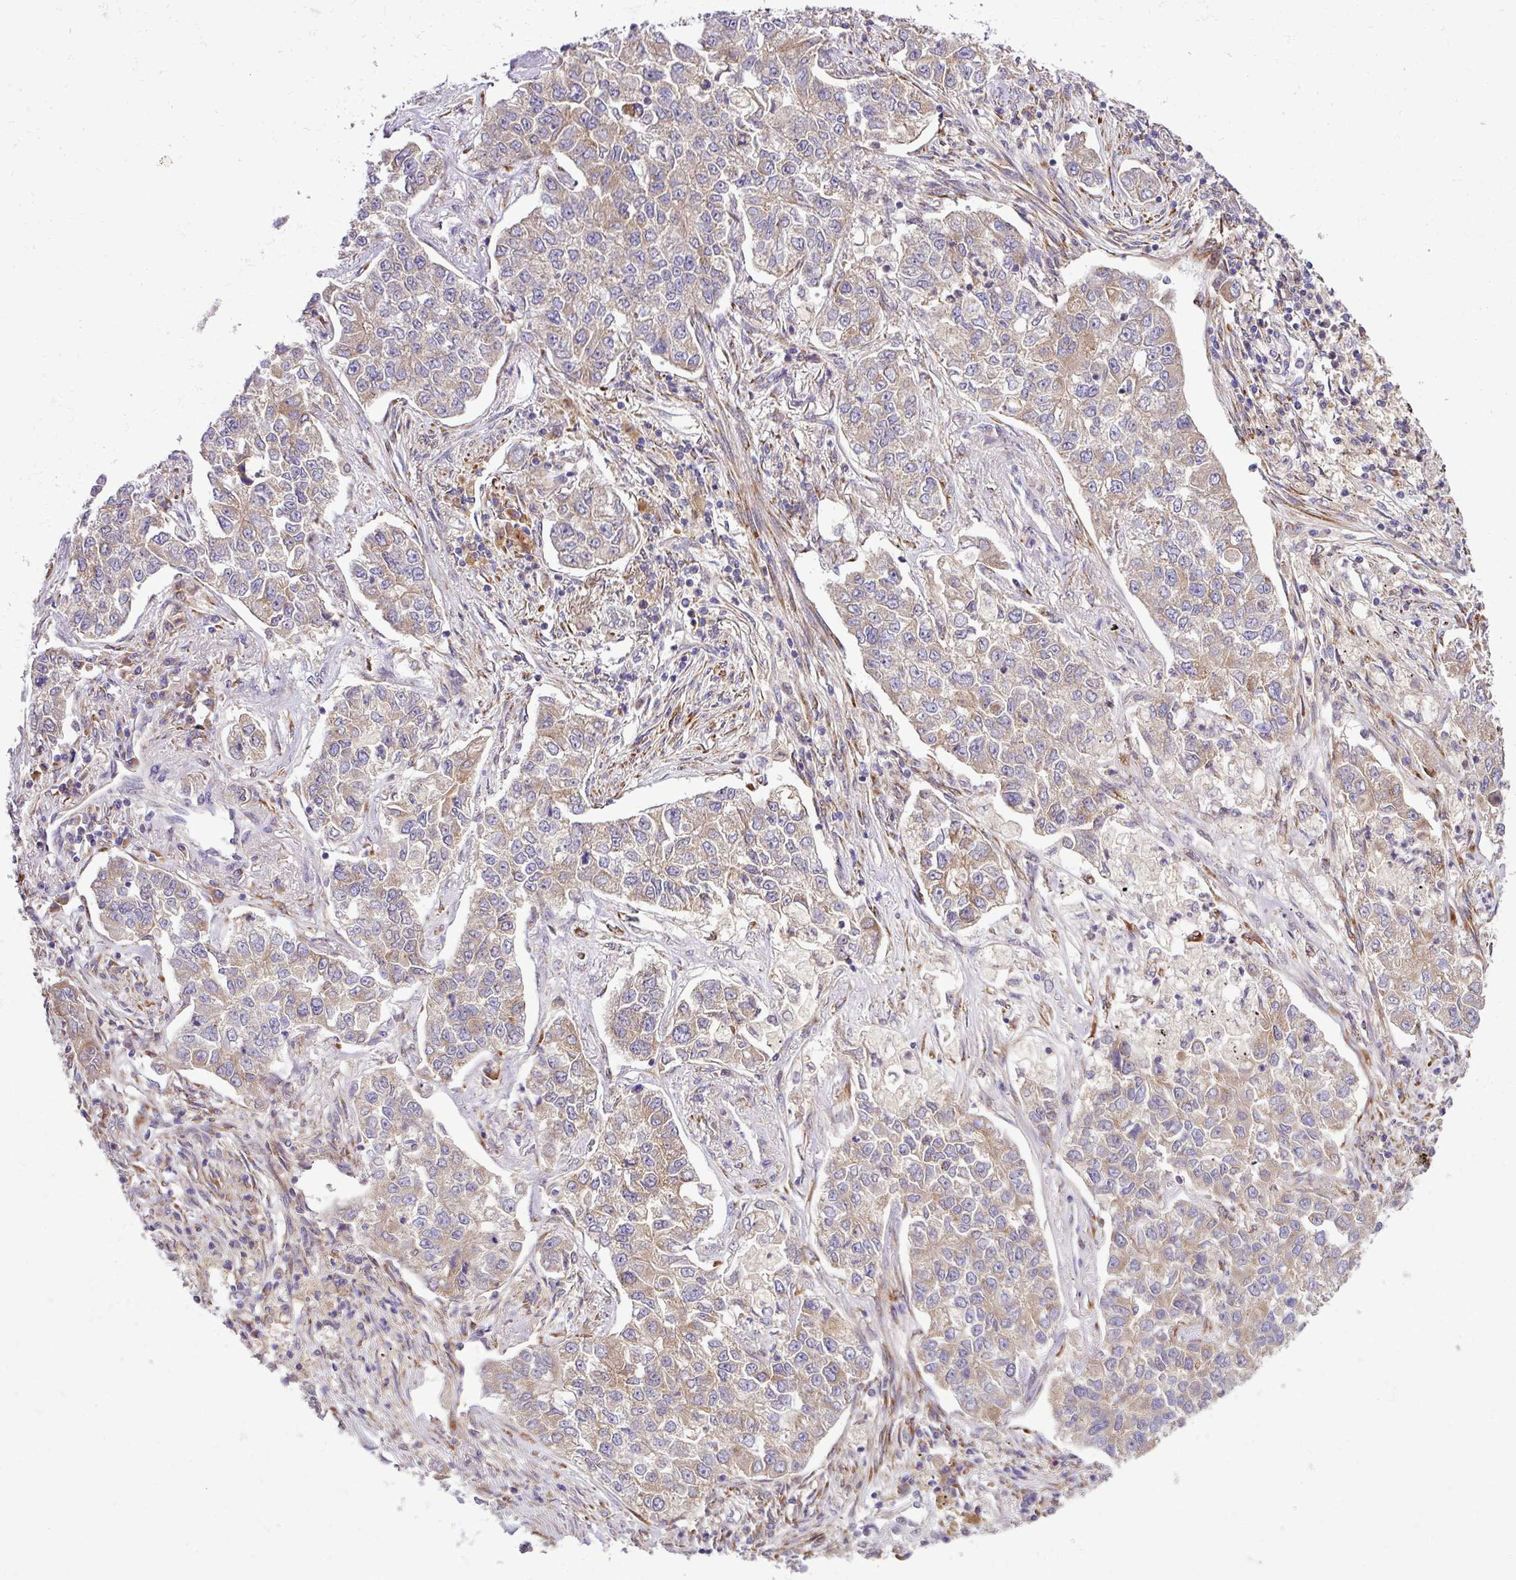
{"staining": {"intensity": "weak", "quantity": ">75%", "location": "cytoplasmic/membranous"}, "tissue": "lung cancer", "cell_type": "Tumor cells", "image_type": "cancer", "snomed": [{"axis": "morphology", "description": "Adenocarcinoma, NOS"}, {"axis": "topography", "description": "Lung"}], "caption": "Protein staining demonstrates weak cytoplasmic/membranous expression in about >75% of tumor cells in adenocarcinoma (lung).", "gene": "TM2D2", "patient": {"sex": "male", "age": 49}}